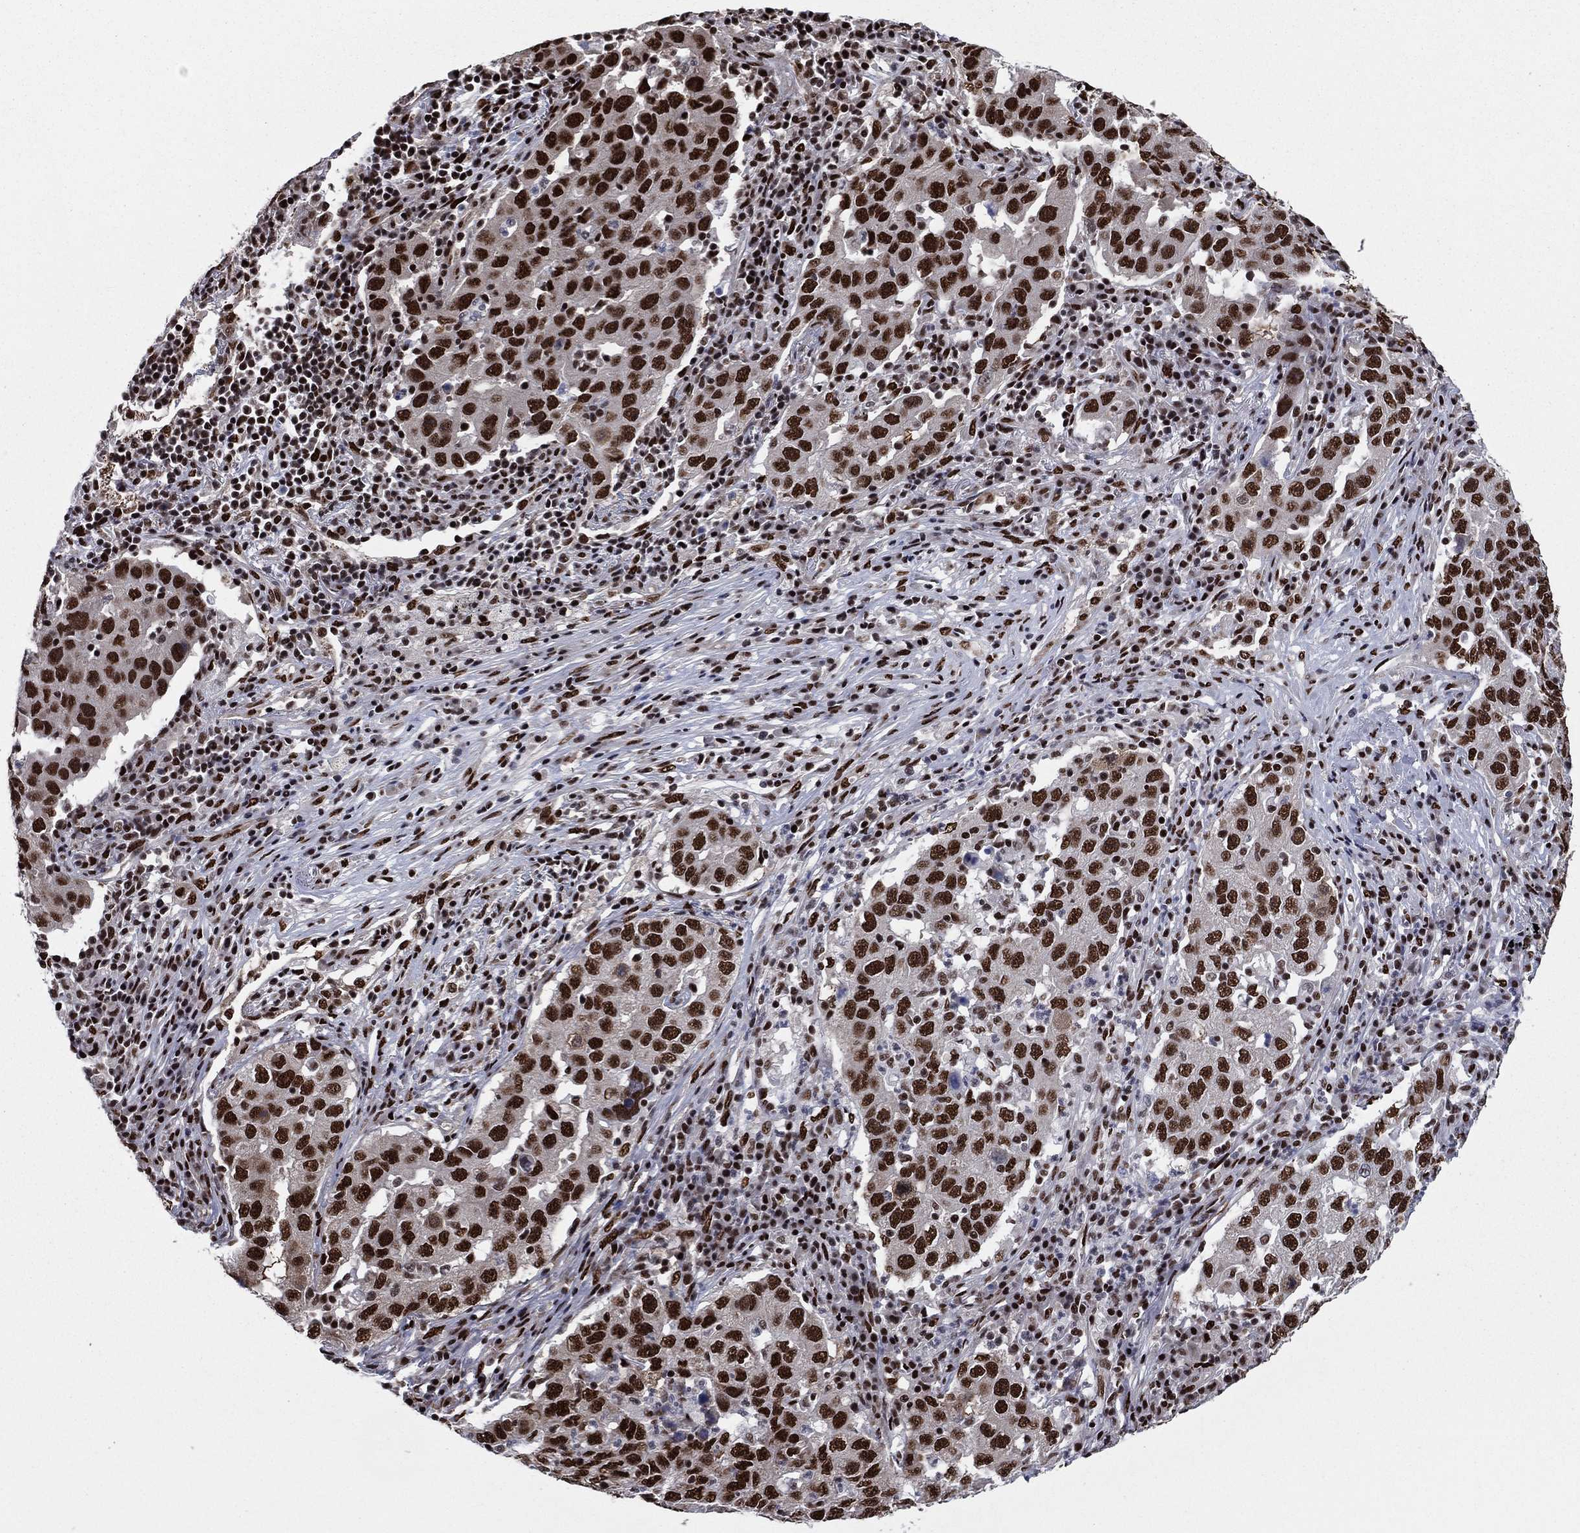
{"staining": {"intensity": "strong", "quantity": ">75%", "location": "nuclear"}, "tissue": "lung cancer", "cell_type": "Tumor cells", "image_type": "cancer", "snomed": [{"axis": "morphology", "description": "Adenocarcinoma, NOS"}, {"axis": "topography", "description": "Lung"}], "caption": "Immunohistochemical staining of human lung cancer (adenocarcinoma) reveals high levels of strong nuclear protein staining in about >75% of tumor cells. The protein of interest is shown in brown color, while the nuclei are stained blue.", "gene": "TP53BP1", "patient": {"sex": "male", "age": 73}}